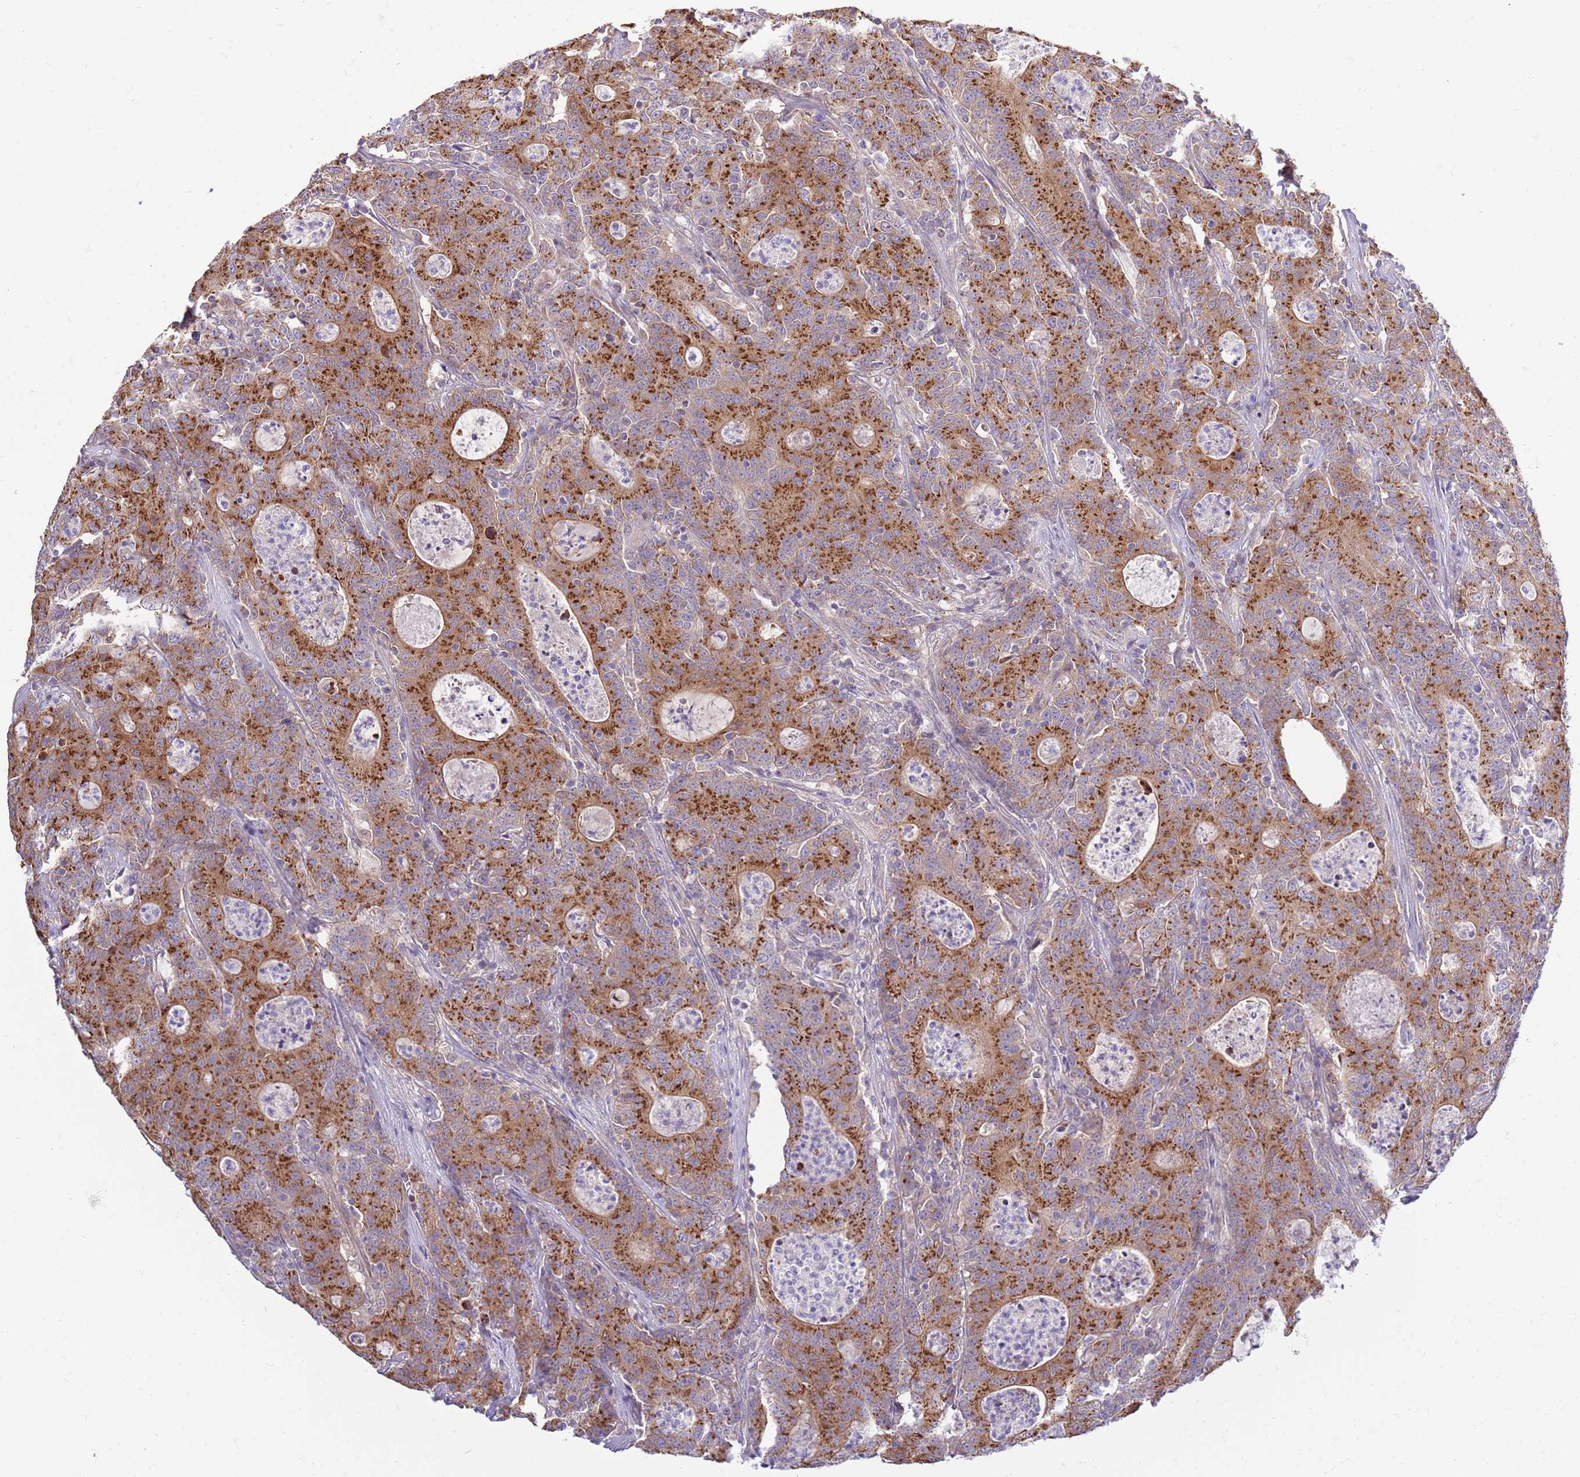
{"staining": {"intensity": "strong", "quantity": ">75%", "location": "cytoplasmic/membranous"}, "tissue": "colorectal cancer", "cell_type": "Tumor cells", "image_type": "cancer", "snomed": [{"axis": "morphology", "description": "Adenocarcinoma, NOS"}, {"axis": "topography", "description": "Colon"}], "caption": "Colorectal adenocarcinoma tissue shows strong cytoplasmic/membranous expression in approximately >75% of tumor cells, visualized by immunohistochemistry. (DAB = brown stain, brightfield microscopy at high magnification).", "gene": "ARL2BP", "patient": {"sex": "male", "age": 83}}